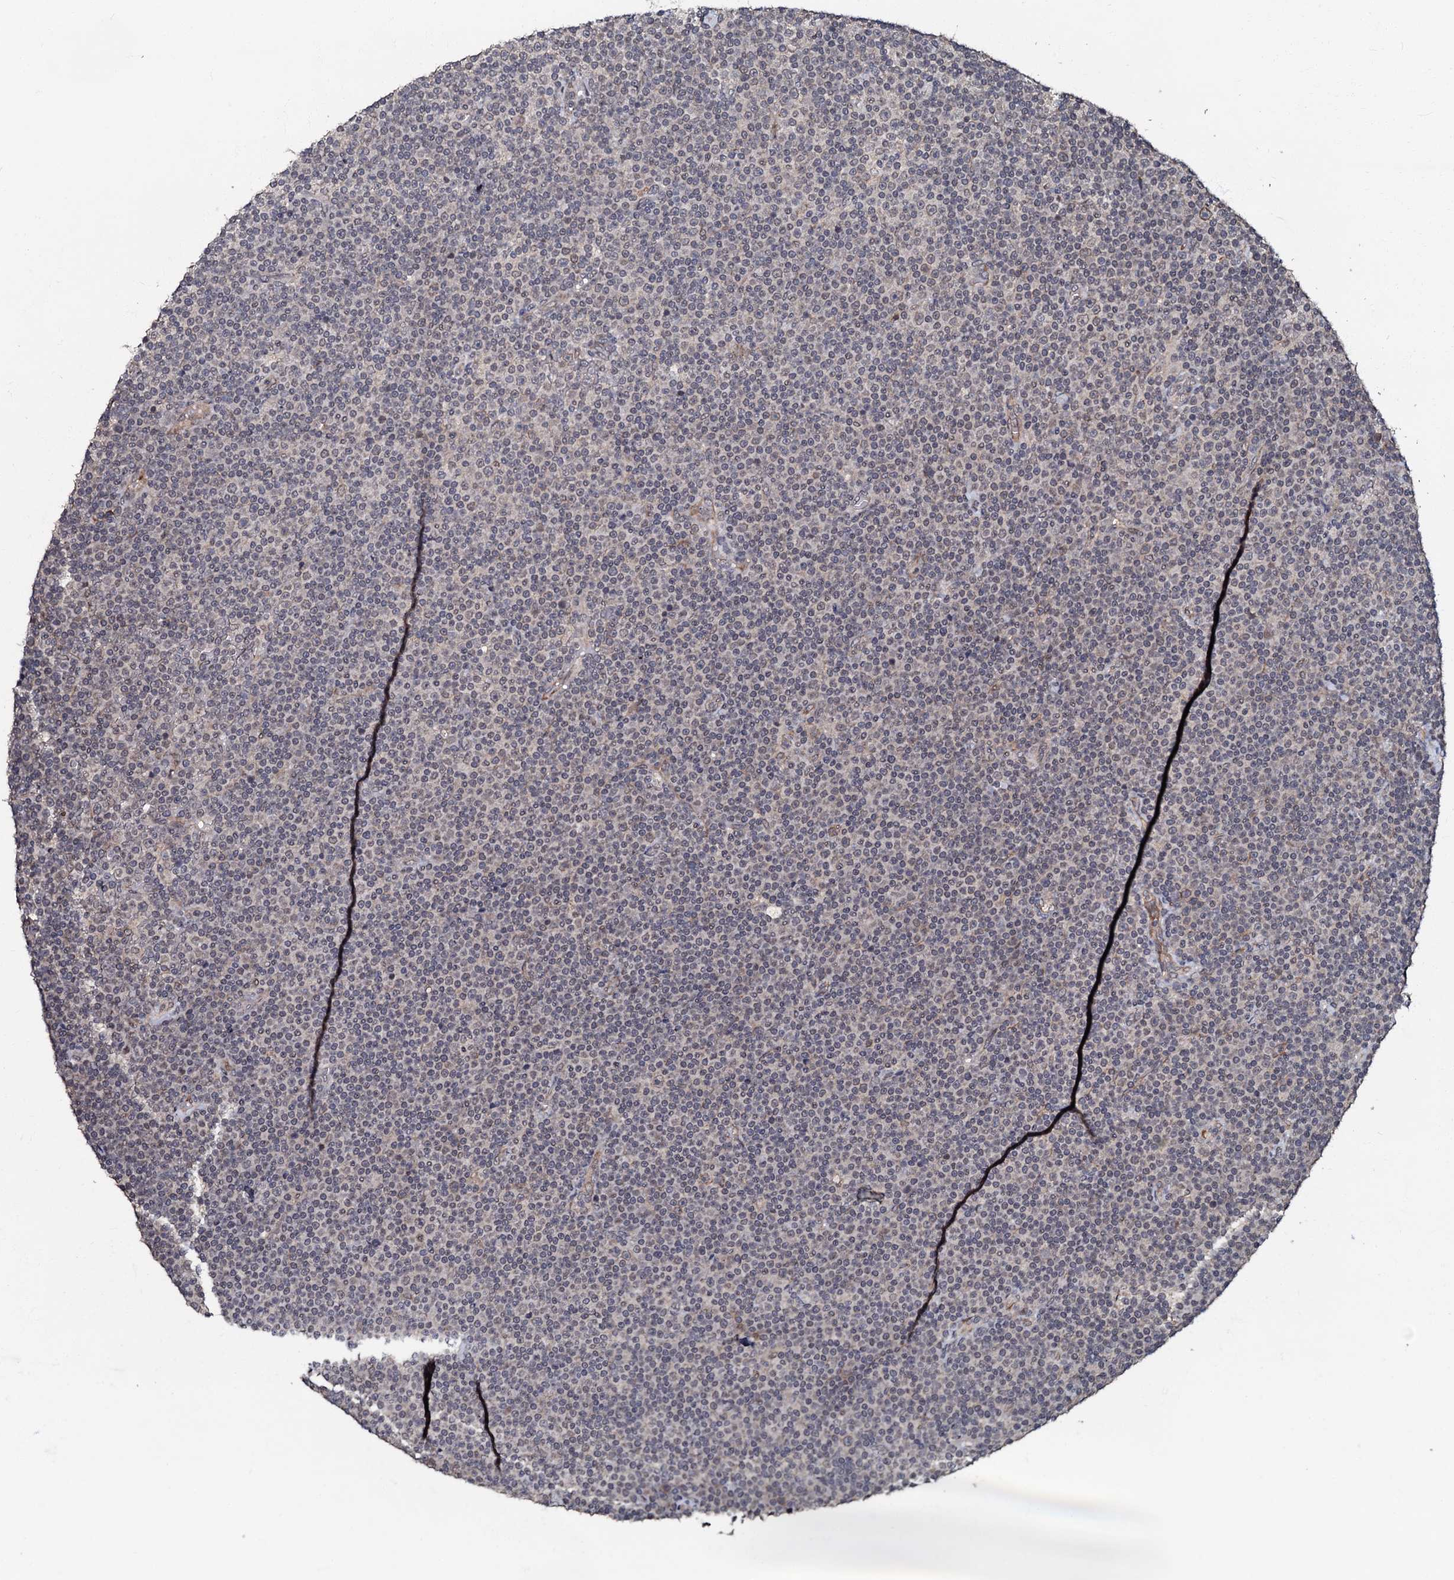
{"staining": {"intensity": "negative", "quantity": "none", "location": "none"}, "tissue": "lymphoma", "cell_type": "Tumor cells", "image_type": "cancer", "snomed": [{"axis": "morphology", "description": "Malignant lymphoma, non-Hodgkin's type, Low grade"}, {"axis": "topography", "description": "Lymph node"}], "caption": "IHC photomicrograph of neoplastic tissue: lymphoma stained with DAB reveals no significant protein expression in tumor cells.", "gene": "MANSC4", "patient": {"sex": "female", "age": 67}}